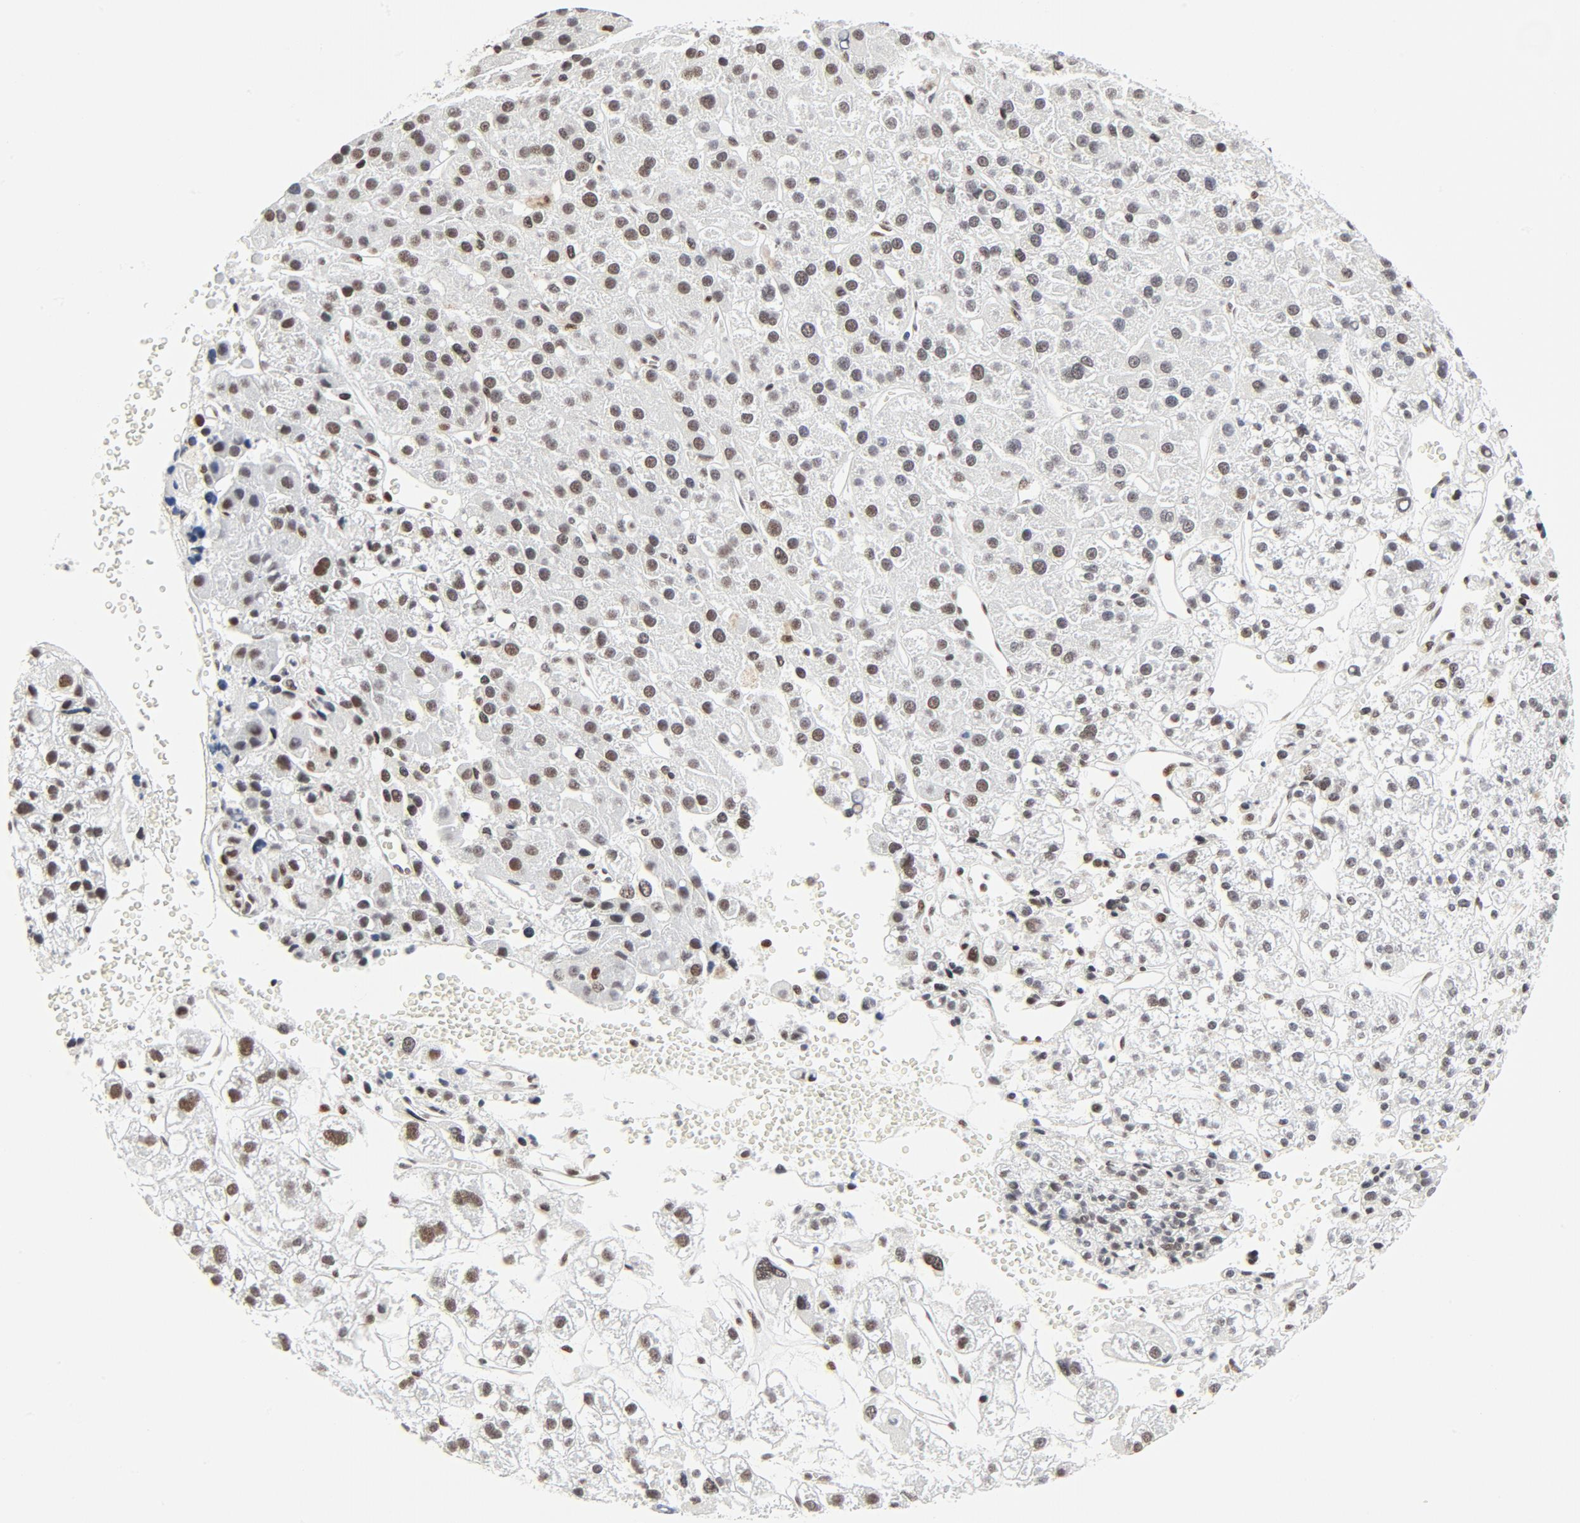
{"staining": {"intensity": "moderate", "quantity": ">75%", "location": "nuclear"}, "tissue": "liver cancer", "cell_type": "Tumor cells", "image_type": "cancer", "snomed": [{"axis": "morphology", "description": "Carcinoma, Hepatocellular, NOS"}, {"axis": "topography", "description": "Liver"}], "caption": "DAB immunohistochemical staining of liver cancer (hepatocellular carcinoma) exhibits moderate nuclear protein staining in approximately >75% of tumor cells.", "gene": "GTF2H1", "patient": {"sex": "female", "age": 85}}